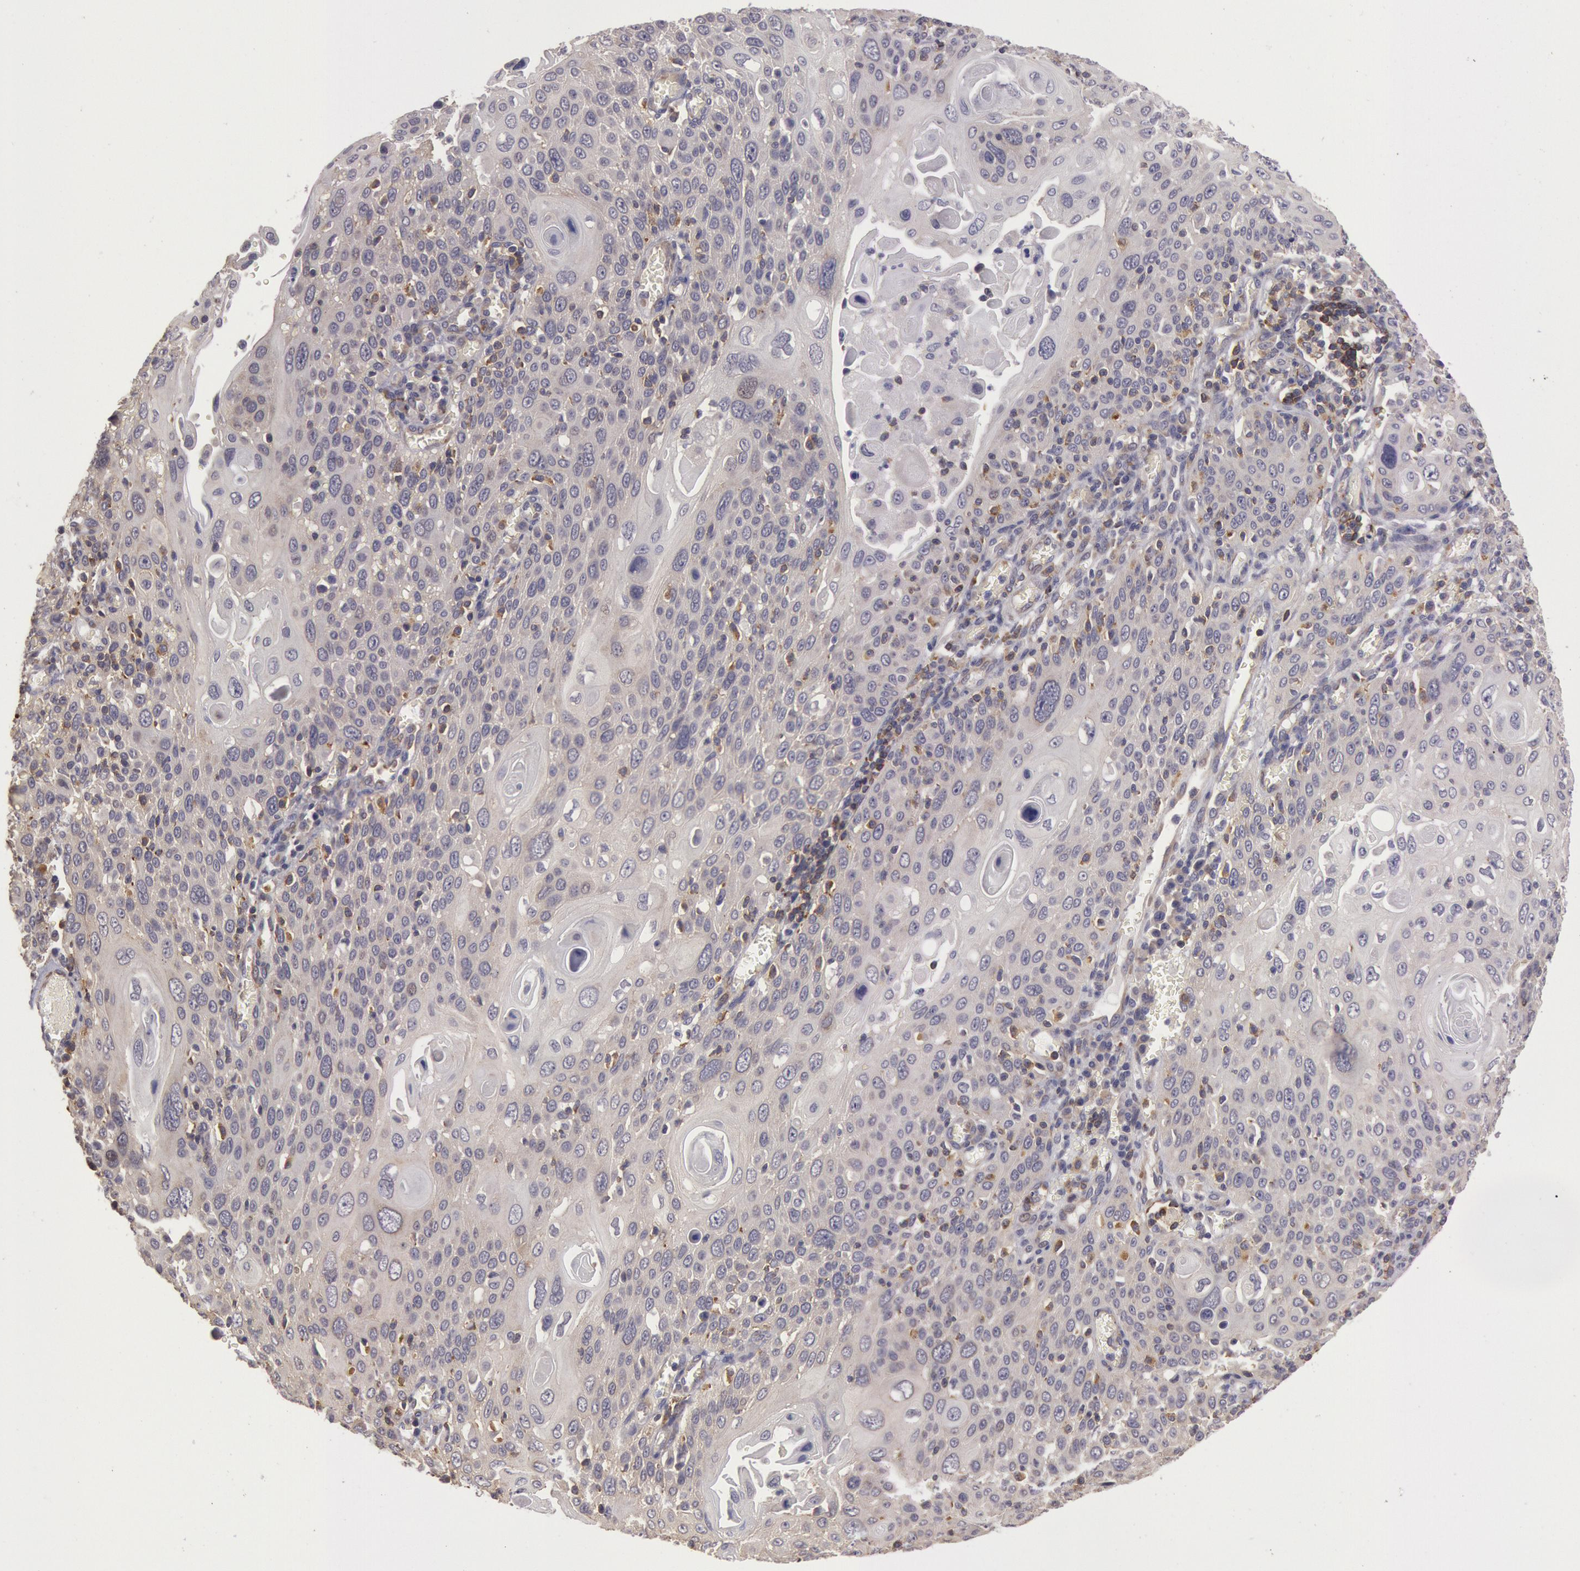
{"staining": {"intensity": "weak", "quantity": "25%-75%", "location": "cytoplasmic/membranous"}, "tissue": "cervical cancer", "cell_type": "Tumor cells", "image_type": "cancer", "snomed": [{"axis": "morphology", "description": "Squamous cell carcinoma, NOS"}, {"axis": "topography", "description": "Cervix"}], "caption": "This histopathology image demonstrates immunohistochemistry staining of human cervical cancer (squamous cell carcinoma), with low weak cytoplasmic/membranous staining in about 25%-75% of tumor cells.", "gene": "NMT2", "patient": {"sex": "female", "age": 54}}